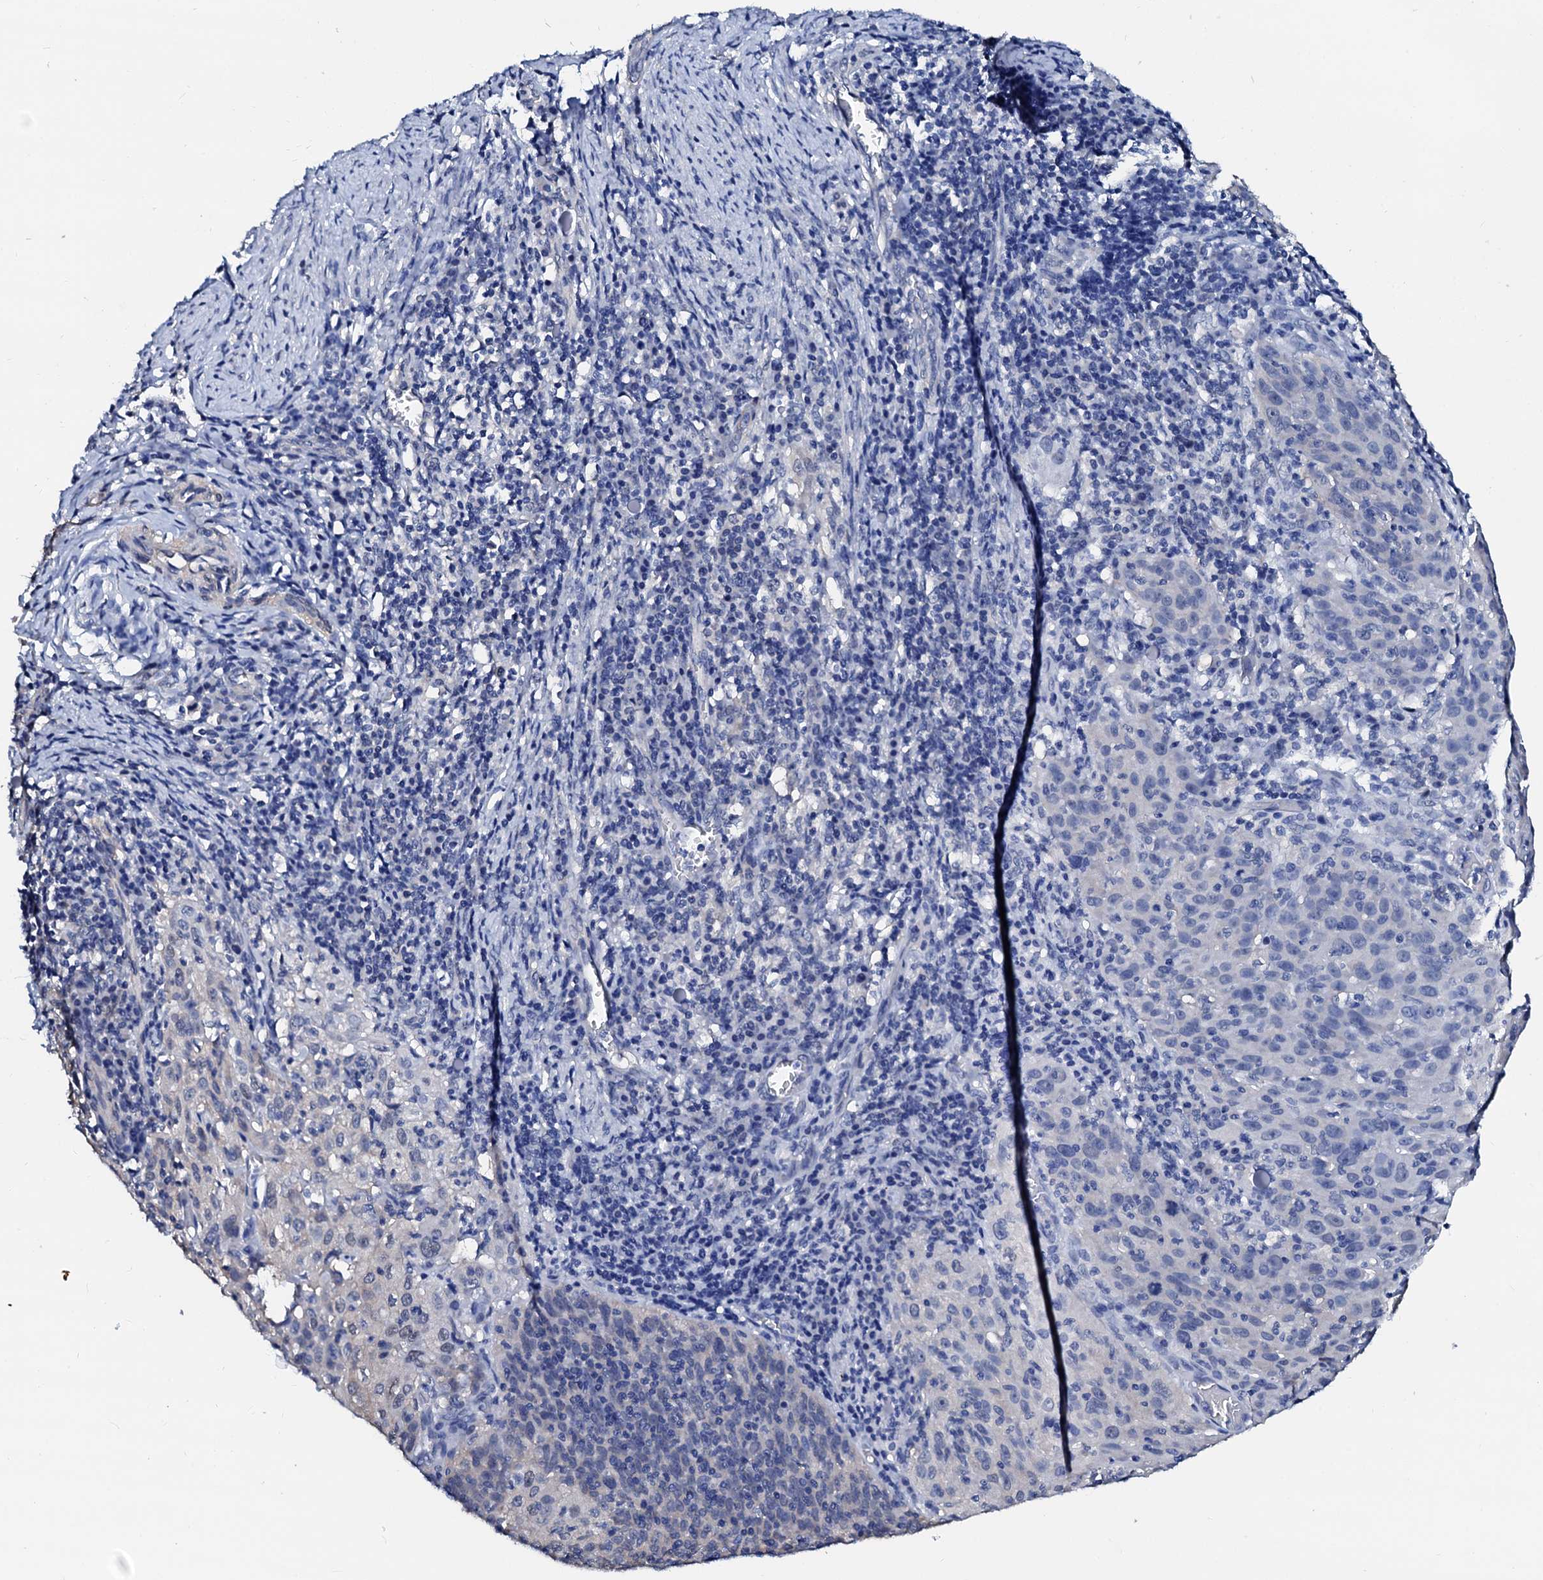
{"staining": {"intensity": "negative", "quantity": "none", "location": "none"}, "tissue": "cervical cancer", "cell_type": "Tumor cells", "image_type": "cancer", "snomed": [{"axis": "morphology", "description": "Squamous cell carcinoma, NOS"}, {"axis": "topography", "description": "Cervix"}], "caption": "Immunohistochemistry (IHC) histopathology image of neoplastic tissue: cervical cancer (squamous cell carcinoma) stained with DAB (3,3'-diaminobenzidine) demonstrates no significant protein positivity in tumor cells.", "gene": "CSN2", "patient": {"sex": "female", "age": 50}}